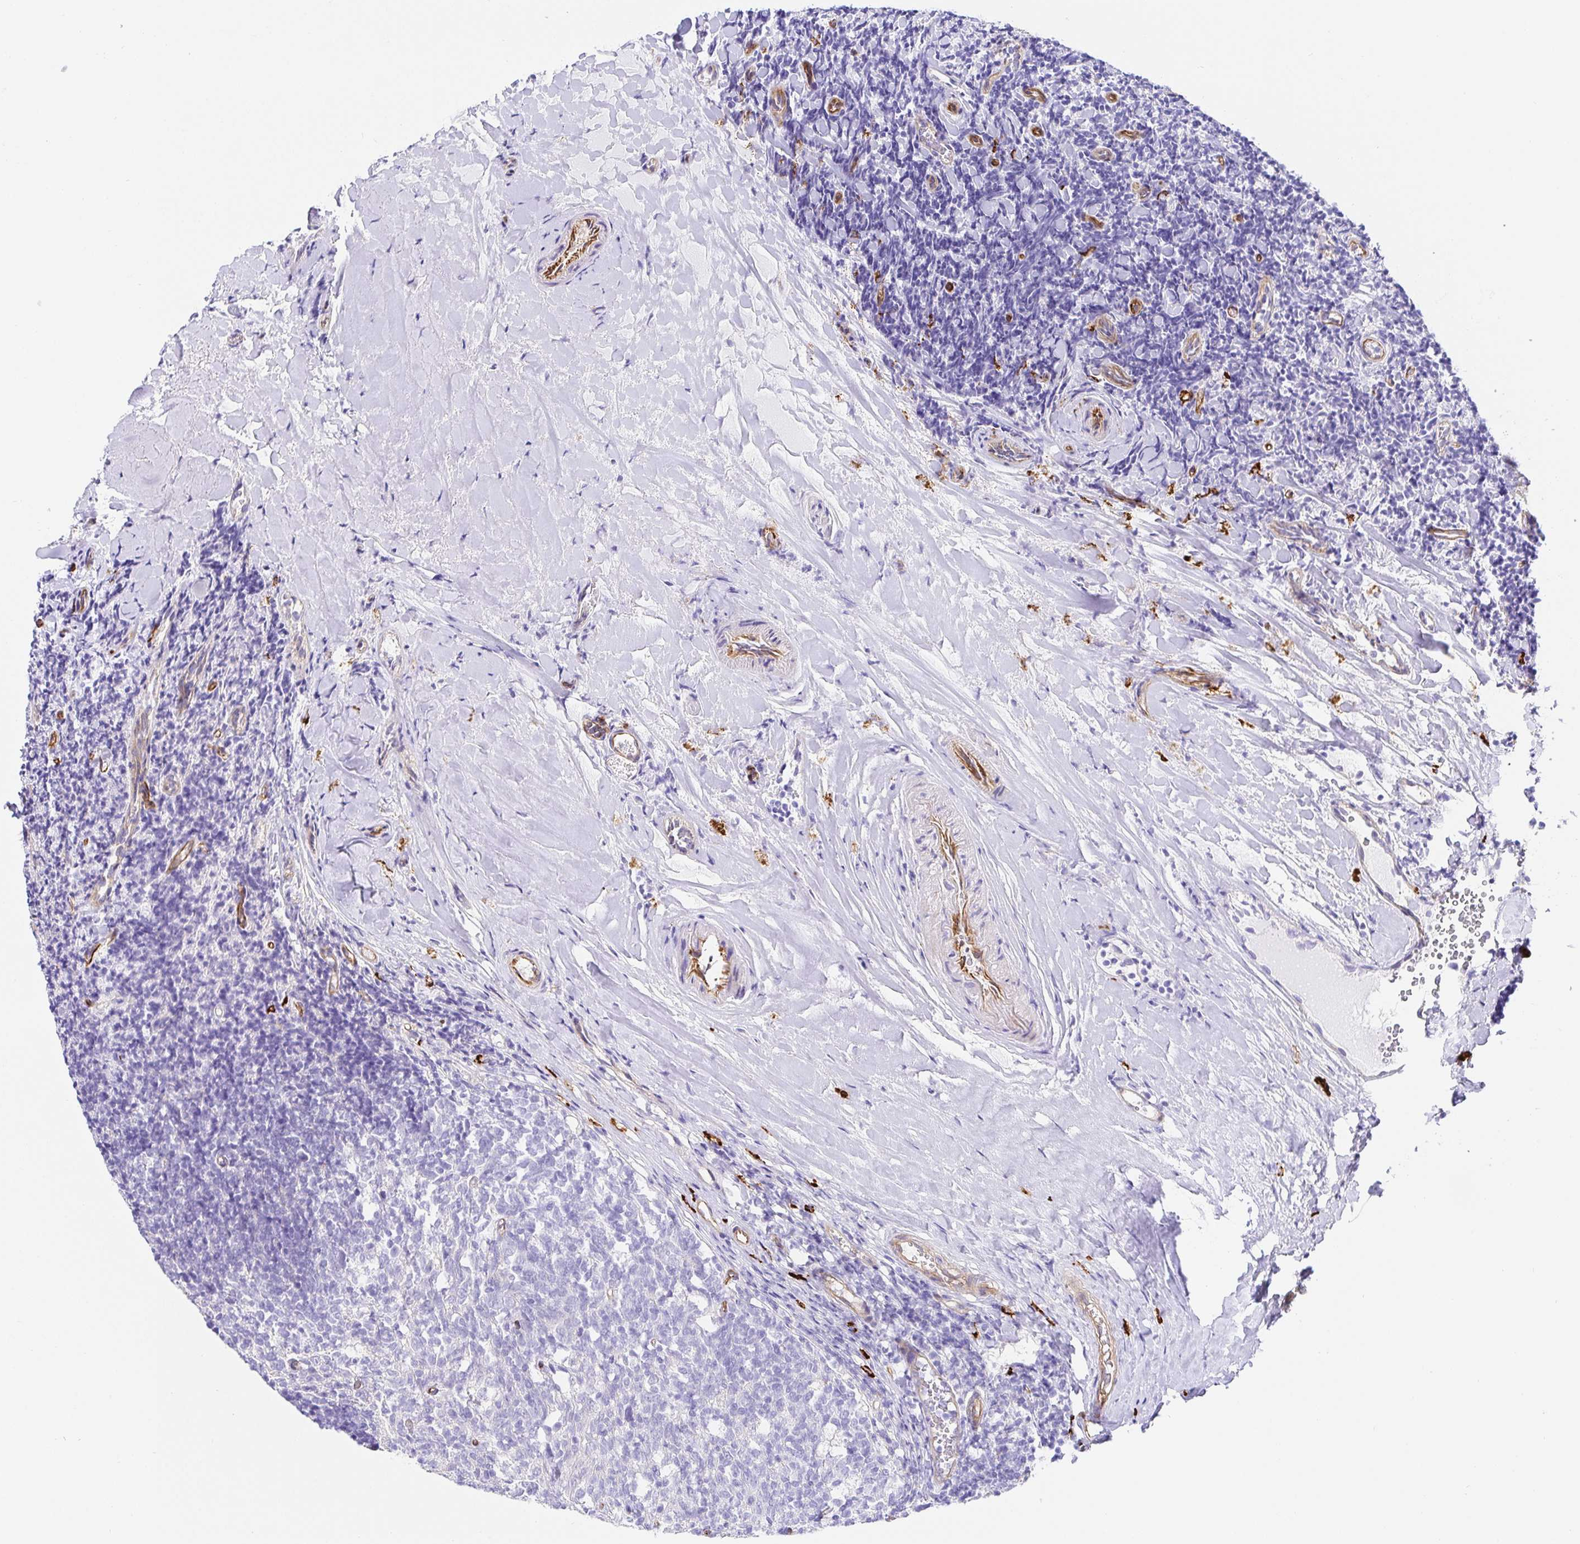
{"staining": {"intensity": "negative", "quantity": "none", "location": "none"}, "tissue": "tonsil", "cell_type": "Germinal center cells", "image_type": "normal", "snomed": [{"axis": "morphology", "description": "Normal tissue, NOS"}, {"axis": "topography", "description": "Tonsil"}], "caption": "Germinal center cells are negative for brown protein staining in benign tonsil. (Immunohistochemistry, brightfield microscopy, high magnification).", "gene": "DOCK1", "patient": {"sex": "female", "age": 10}}